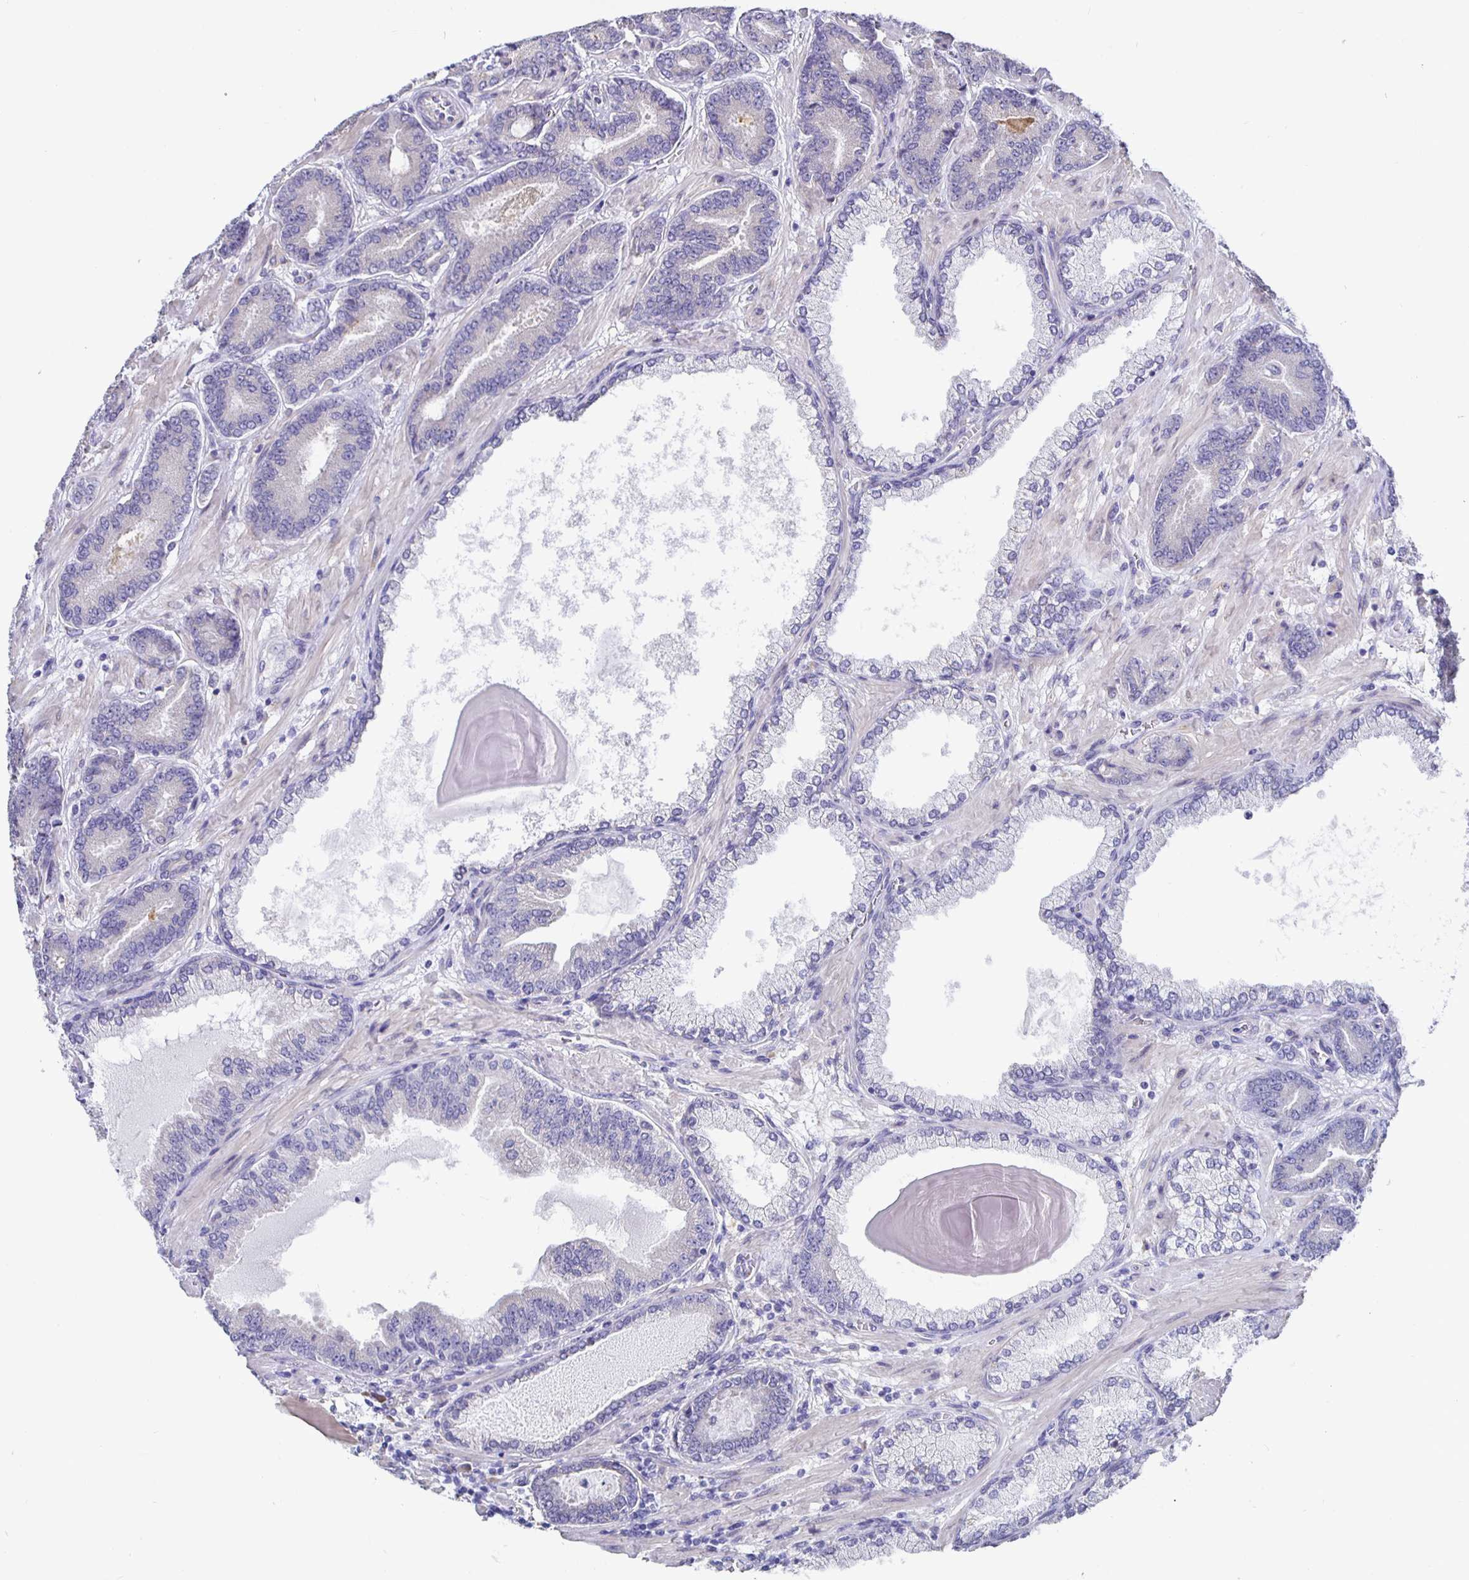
{"staining": {"intensity": "negative", "quantity": "none", "location": "none"}, "tissue": "prostate cancer", "cell_type": "Tumor cells", "image_type": "cancer", "snomed": [{"axis": "morphology", "description": "Adenocarcinoma, High grade"}, {"axis": "topography", "description": "Prostate"}], "caption": "High power microscopy histopathology image of an immunohistochemistry (IHC) histopathology image of prostate cancer (high-grade adenocarcinoma), revealing no significant positivity in tumor cells.", "gene": "DNAI2", "patient": {"sex": "male", "age": 62}}